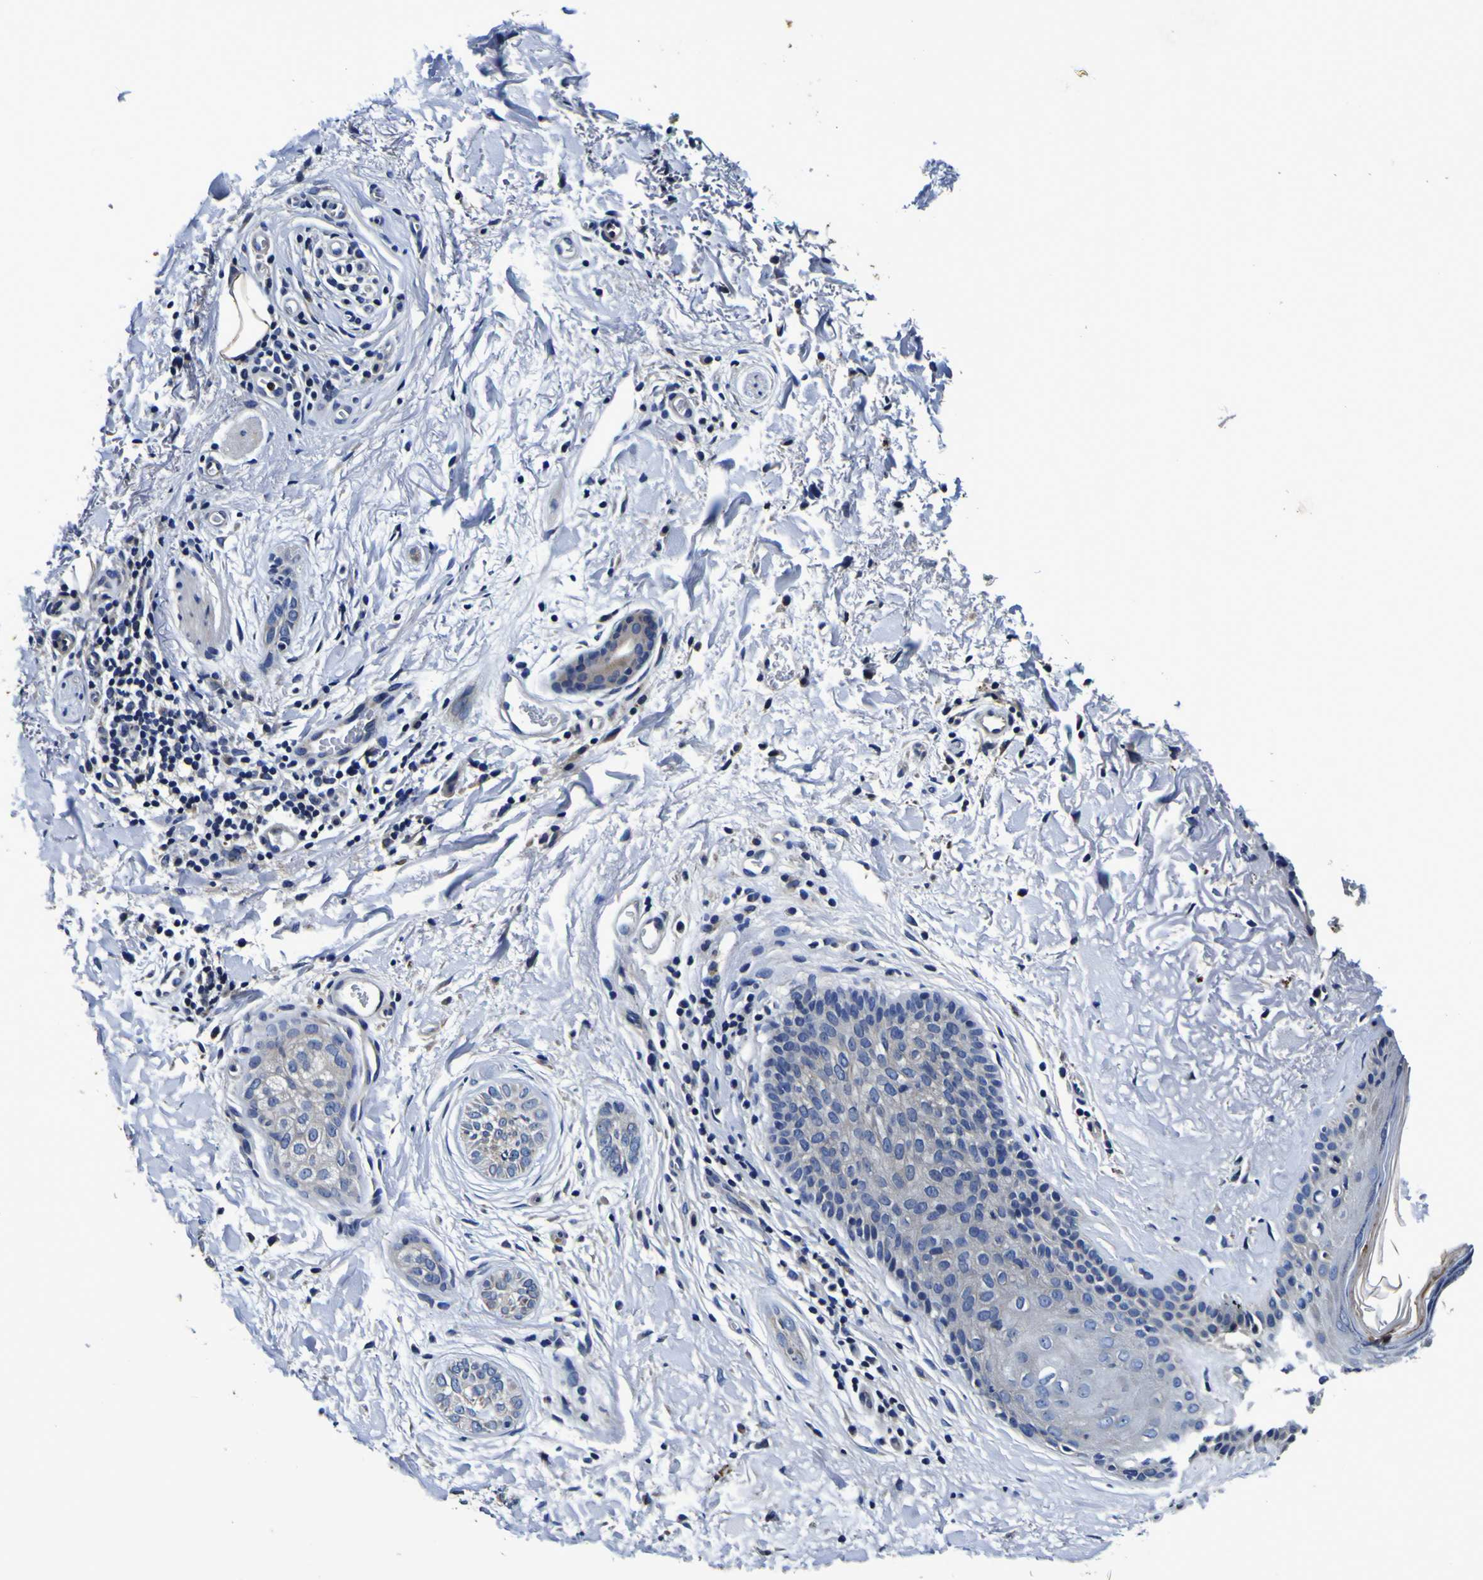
{"staining": {"intensity": "negative", "quantity": "none", "location": "none"}, "tissue": "skin cancer", "cell_type": "Tumor cells", "image_type": "cancer", "snomed": [{"axis": "morphology", "description": "Normal tissue, NOS"}, {"axis": "morphology", "description": "Basal cell carcinoma"}, {"axis": "topography", "description": "Skin"}], "caption": "Skin basal cell carcinoma was stained to show a protein in brown. There is no significant staining in tumor cells. (DAB immunohistochemistry (IHC) visualized using brightfield microscopy, high magnification).", "gene": "PANK4", "patient": {"sex": "female", "age": 71}}